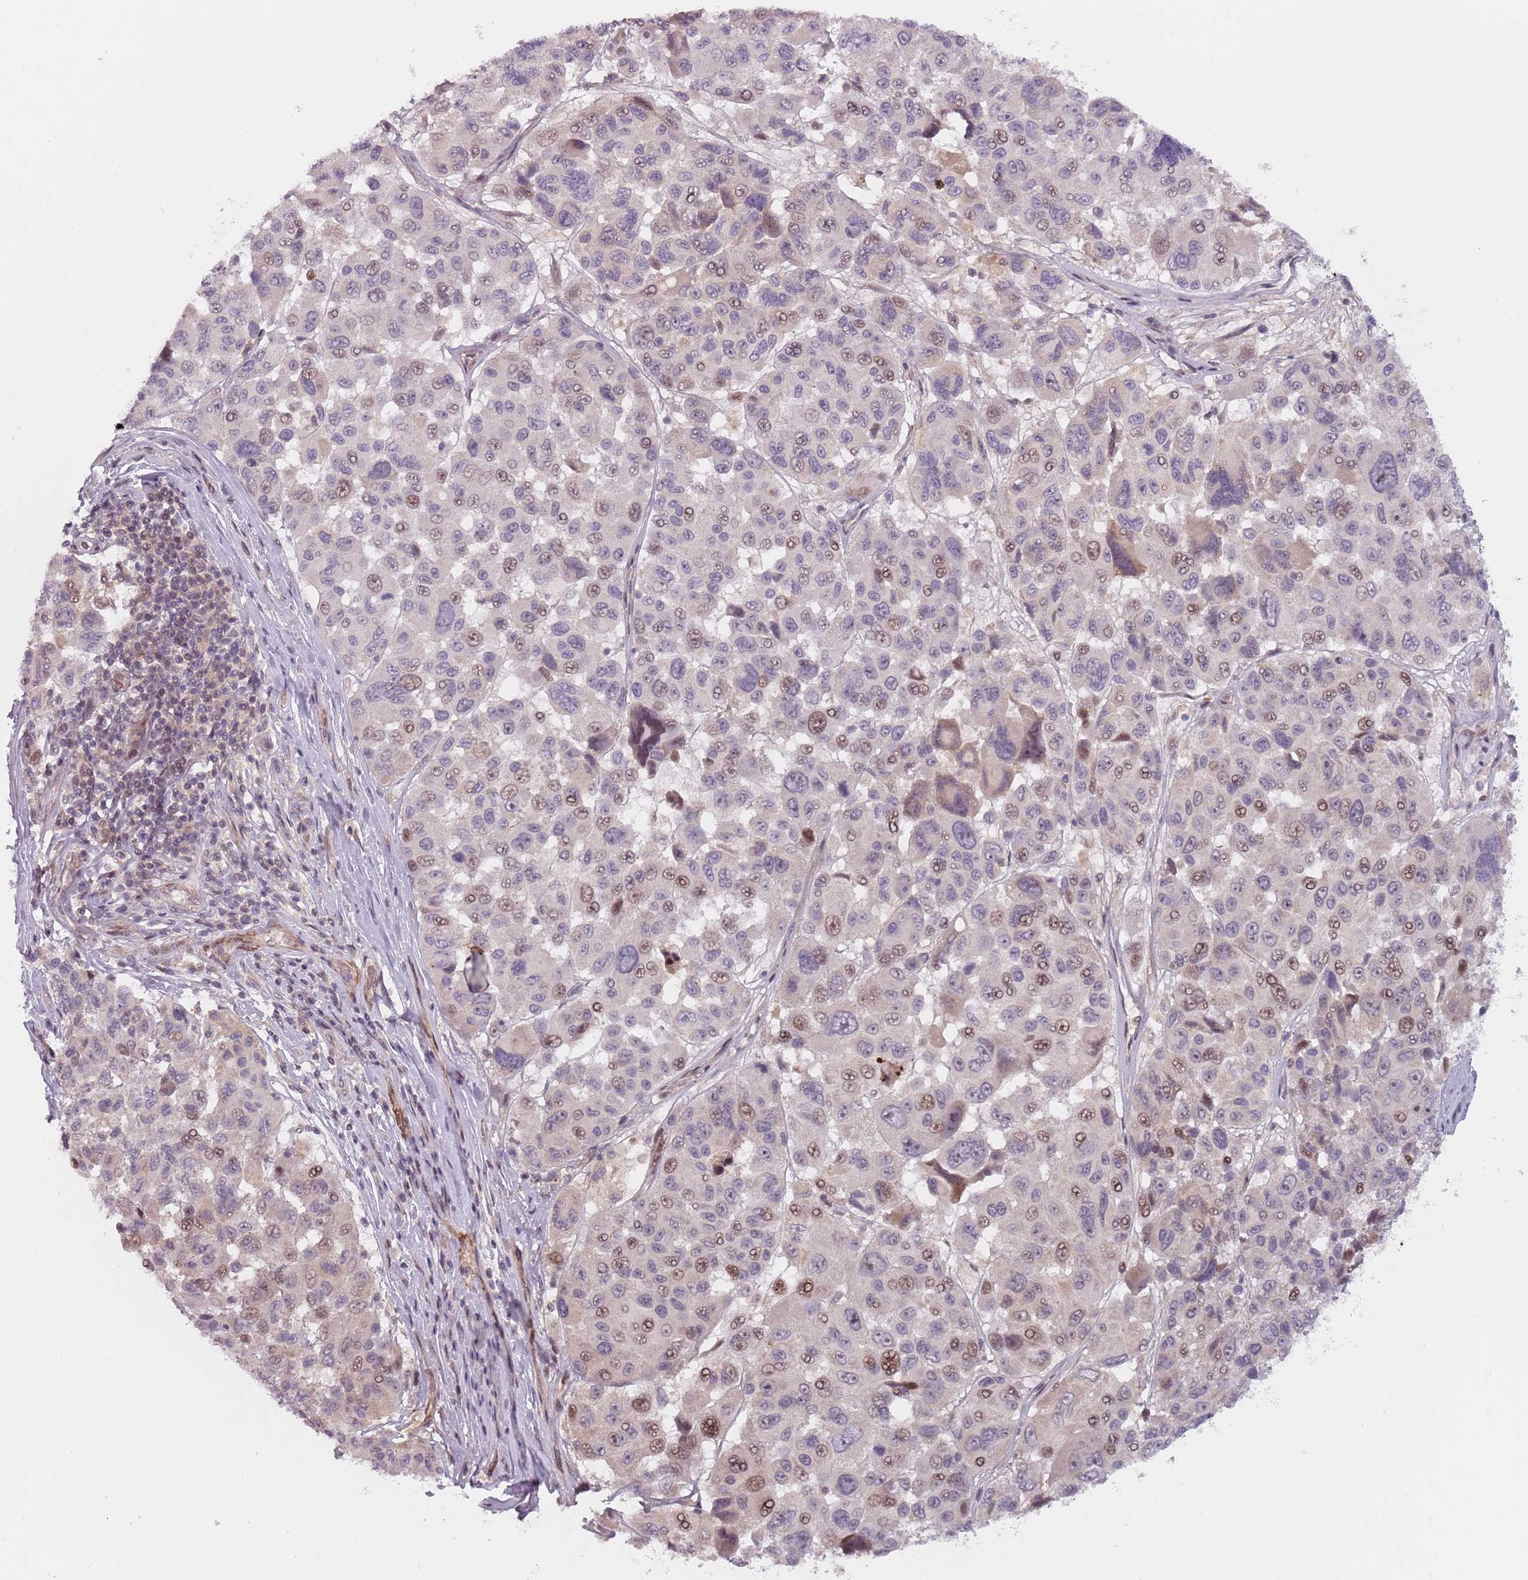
{"staining": {"intensity": "moderate", "quantity": "<25%", "location": "nuclear"}, "tissue": "melanoma", "cell_type": "Tumor cells", "image_type": "cancer", "snomed": [{"axis": "morphology", "description": "Malignant melanoma, NOS"}, {"axis": "topography", "description": "Skin"}], "caption": "Malignant melanoma was stained to show a protein in brown. There is low levels of moderate nuclear positivity in approximately <25% of tumor cells.", "gene": "RPS6KA2", "patient": {"sex": "female", "age": 66}}